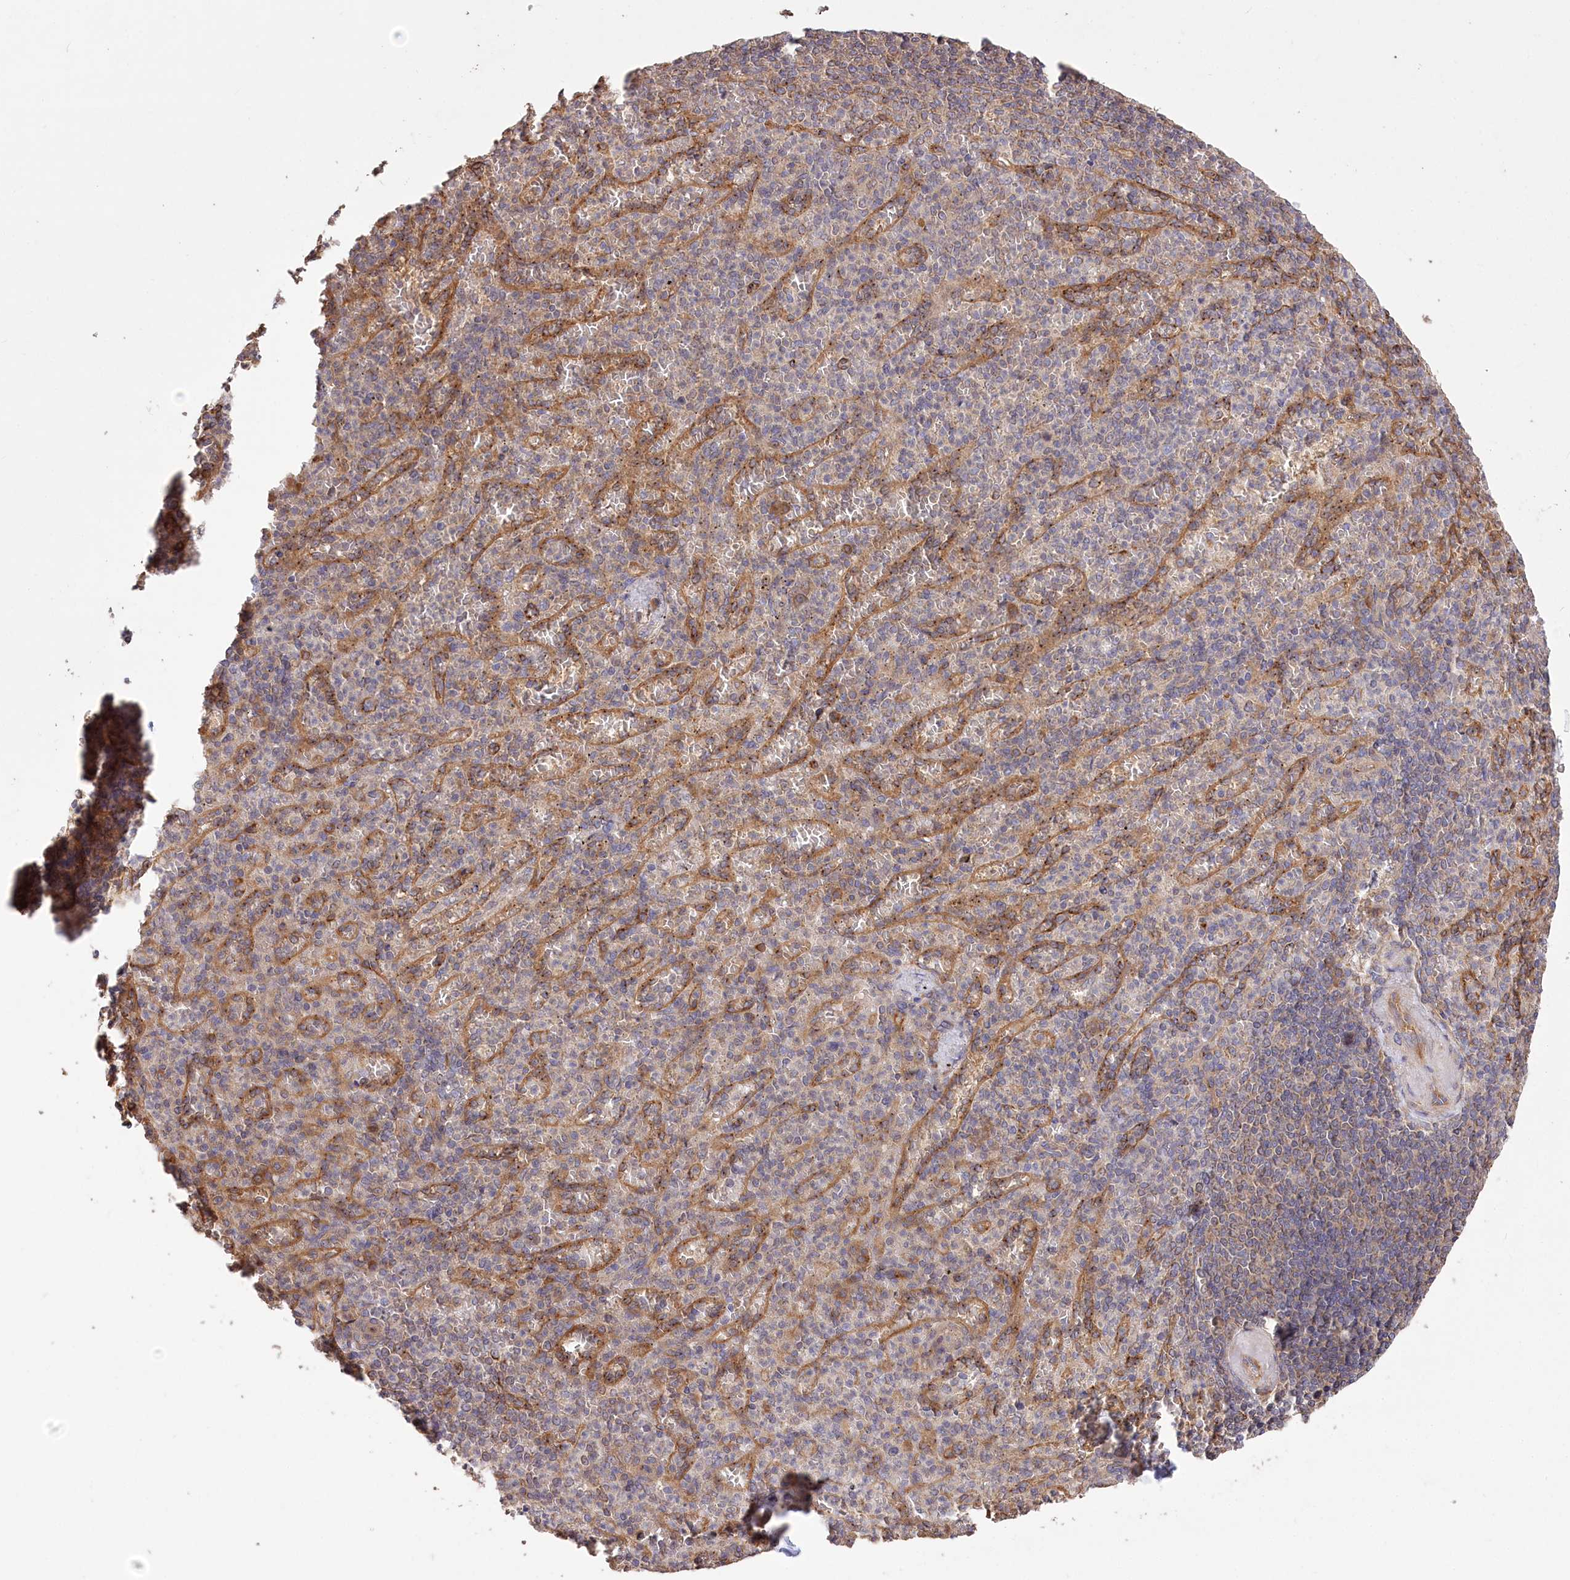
{"staining": {"intensity": "moderate", "quantity": "<25%", "location": "cytoplasmic/membranous"}, "tissue": "spleen", "cell_type": "Cells in red pulp", "image_type": "normal", "snomed": [{"axis": "morphology", "description": "Normal tissue, NOS"}, {"axis": "topography", "description": "Spleen"}], "caption": "Spleen stained for a protein reveals moderate cytoplasmic/membranous positivity in cells in red pulp. (DAB (3,3'-diaminobenzidine) IHC with brightfield microscopy, high magnification).", "gene": "PRSS53", "patient": {"sex": "female", "age": 74}}